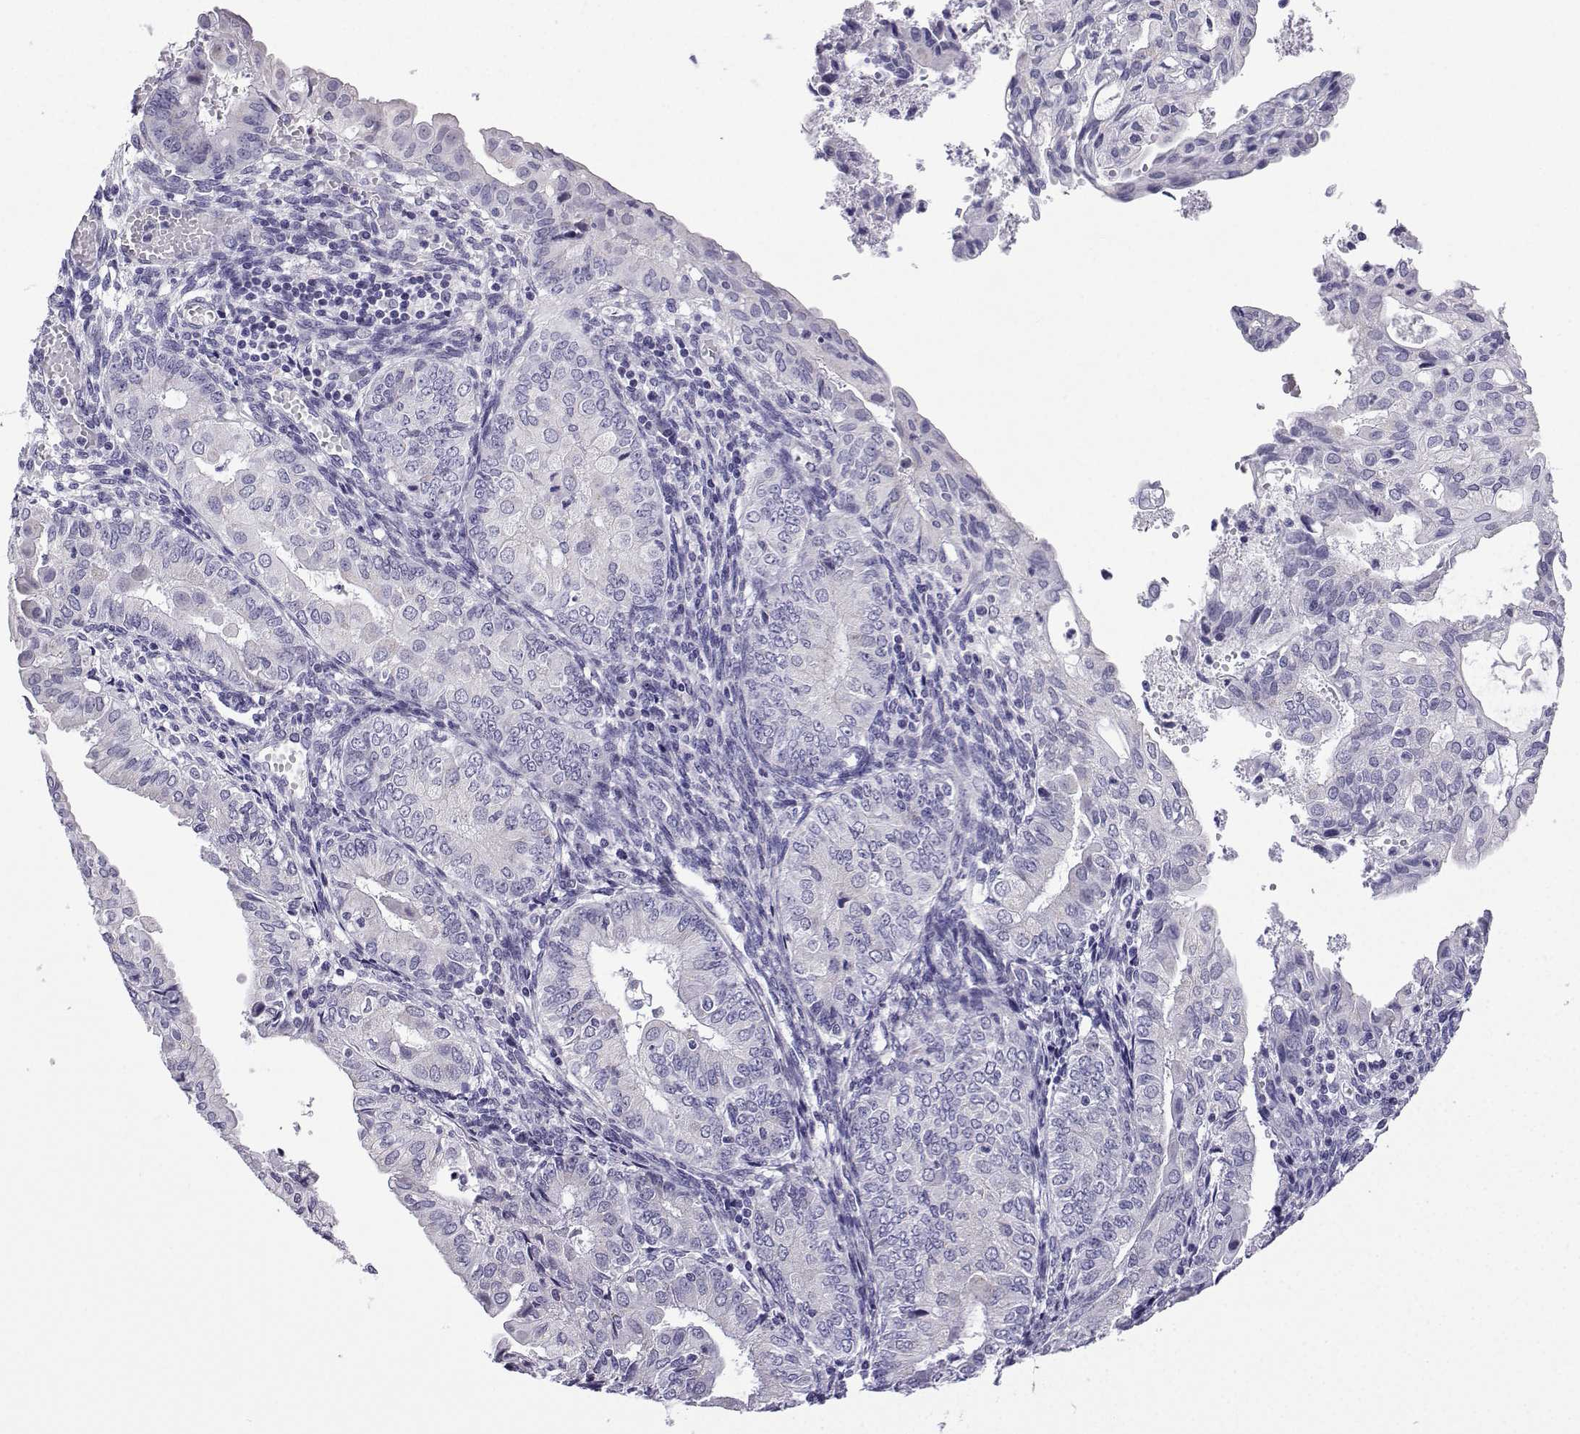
{"staining": {"intensity": "negative", "quantity": "none", "location": "none"}, "tissue": "endometrial cancer", "cell_type": "Tumor cells", "image_type": "cancer", "snomed": [{"axis": "morphology", "description": "Adenocarcinoma, NOS"}, {"axis": "topography", "description": "Endometrium"}], "caption": "High power microscopy micrograph of an immunohistochemistry photomicrograph of endometrial adenocarcinoma, revealing no significant expression in tumor cells.", "gene": "ACRBP", "patient": {"sex": "female", "age": 68}}